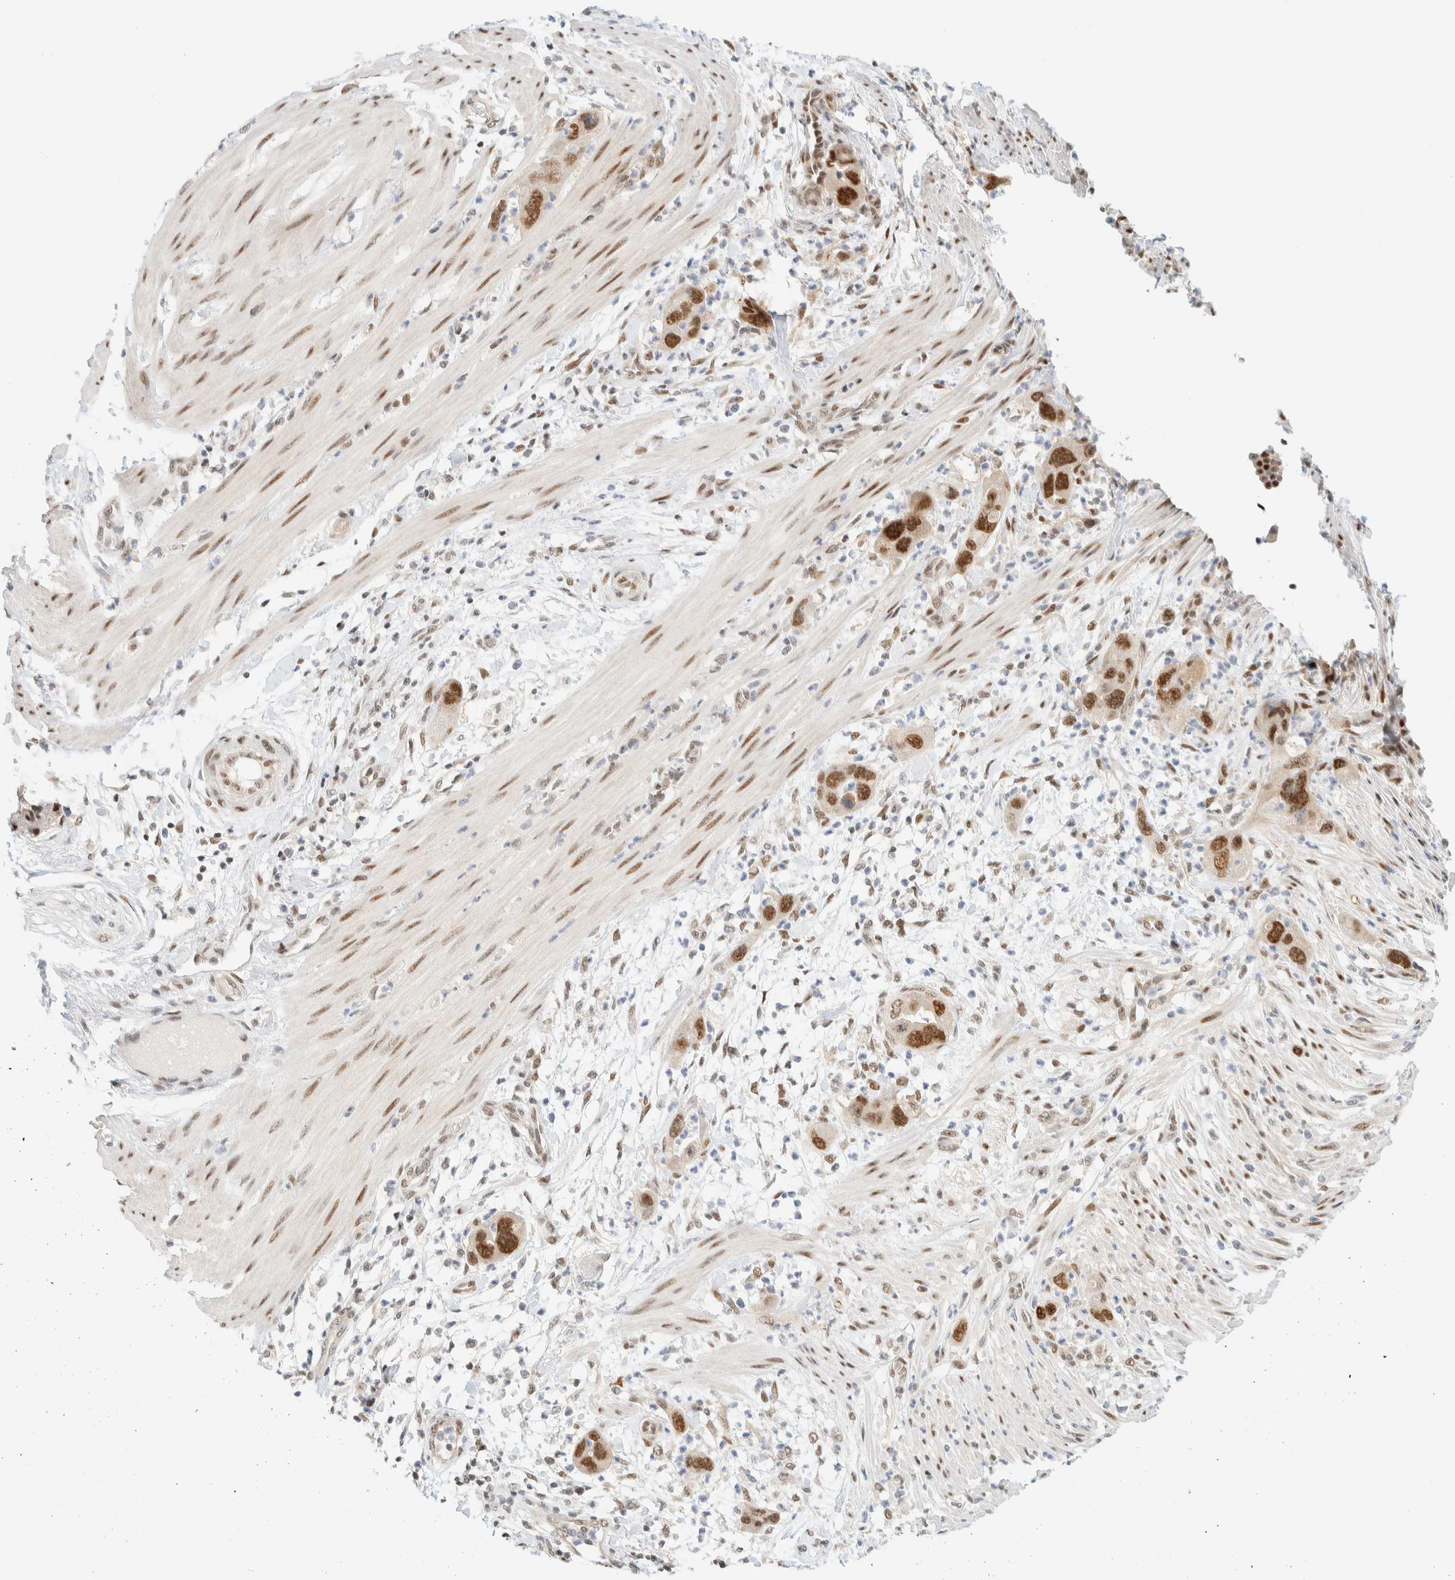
{"staining": {"intensity": "moderate", "quantity": ">75%", "location": "nuclear"}, "tissue": "pancreatic cancer", "cell_type": "Tumor cells", "image_type": "cancer", "snomed": [{"axis": "morphology", "description": "Adenocarcinoma, NOS"}, {"axis": "topography", "description": "Pancreas"}], "caption": "Tumor cells show medium levels of moderate nuclear positivity in about >75% of cells in human pancreatic adenocarcinoma.", "gene": "PYGO2", "patient": {"sex": "female", "age": 71}}